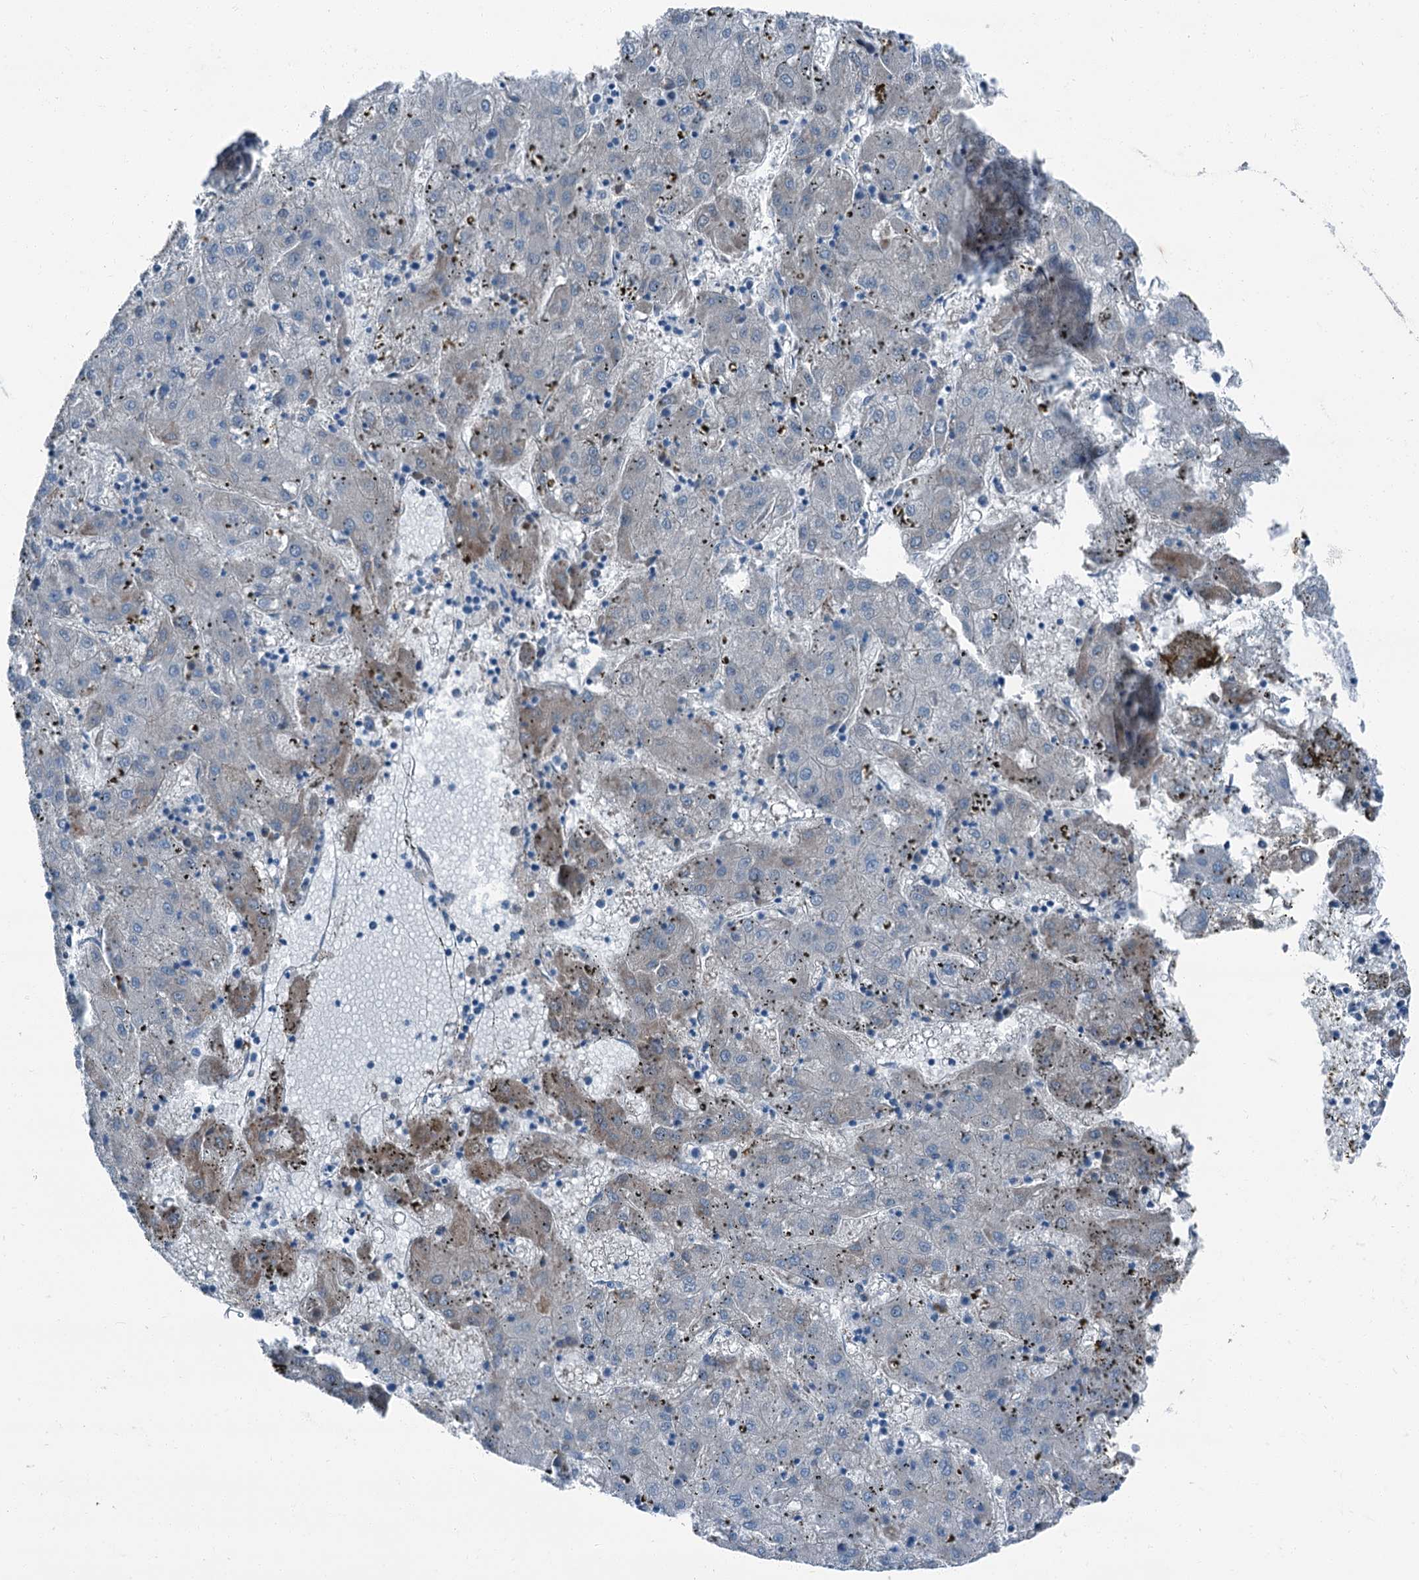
{"staining": {"intensity": "weak", "quantity": "<25%", "location": "cytoplasmic/membranous"}, "tissue": "liver cancer", "cell_type": "Tumor cells", "image_type": "cancer", "snomed": [{"axis": "morphology", "description": "Carcinoma, Hepatocellular, NOS"}, {"axis": "topography", "description": "Liver"}], "caption": "Immunohistochemistry of liver cancer reveals no staining in tumor cells.", "gene": "AXL", "patient": {"sex": "male", "age": 72}}